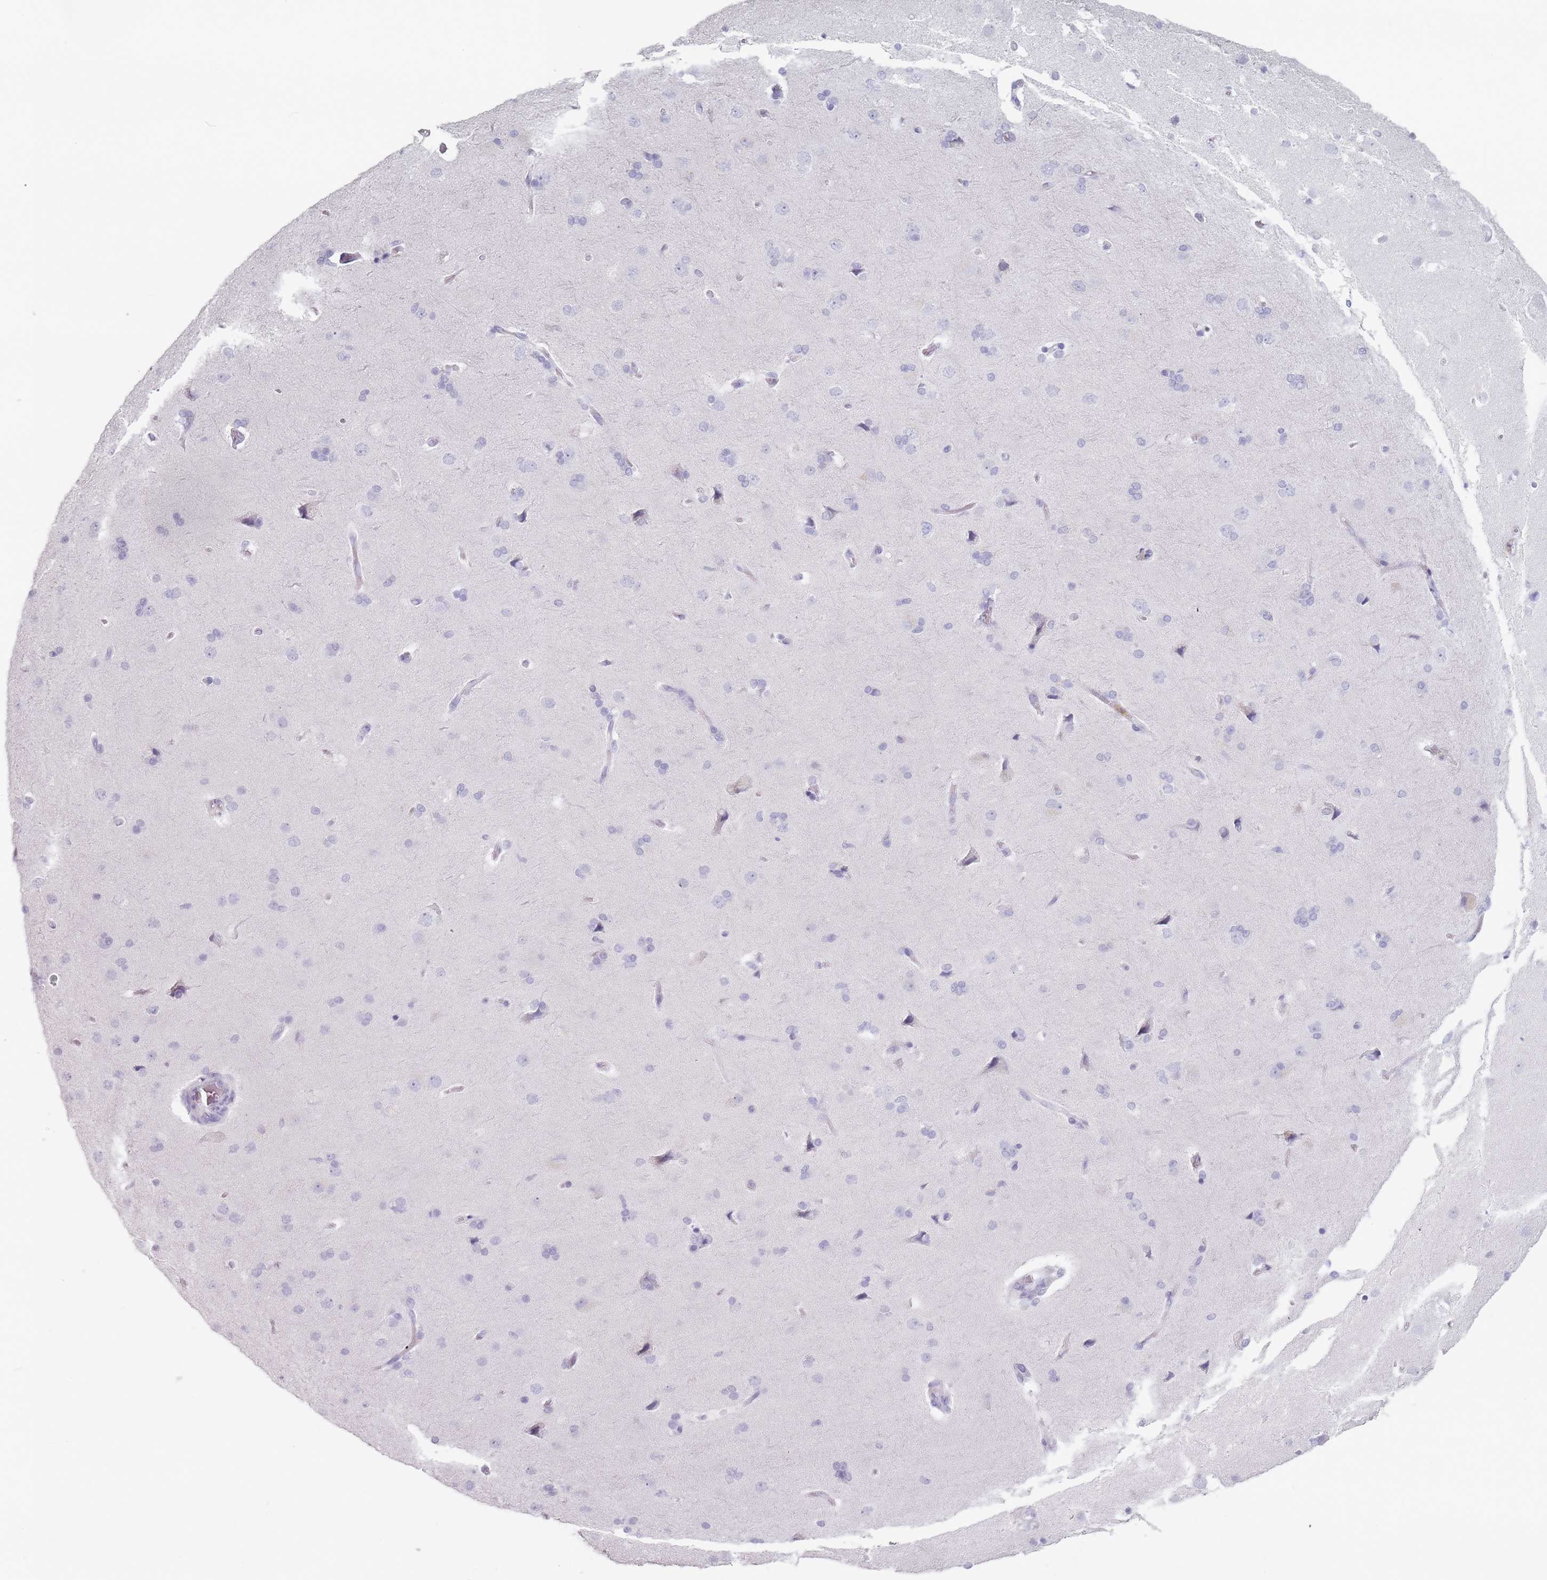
{"staining": {"intensity": "negative", "quantity": "none", "location": "none"}, "tissue": "cerebral cortex", "cell_type": "Endothelial cells", "image_type": "normal", "snomed": [{"axis": "morphology", "description": "Normal tissue, NOS"}, {"axis": "topography", "description": "Cerebral cortex"}], "caption": "This image is of normal cerebral cortex stained with immunohistochemistry to label a protein in brown with the nuclei are counter-stained blue. There is no expression in endothelial cells.", "gene": "ZNF584", "patient": {"sex": "male", "age": 62}}